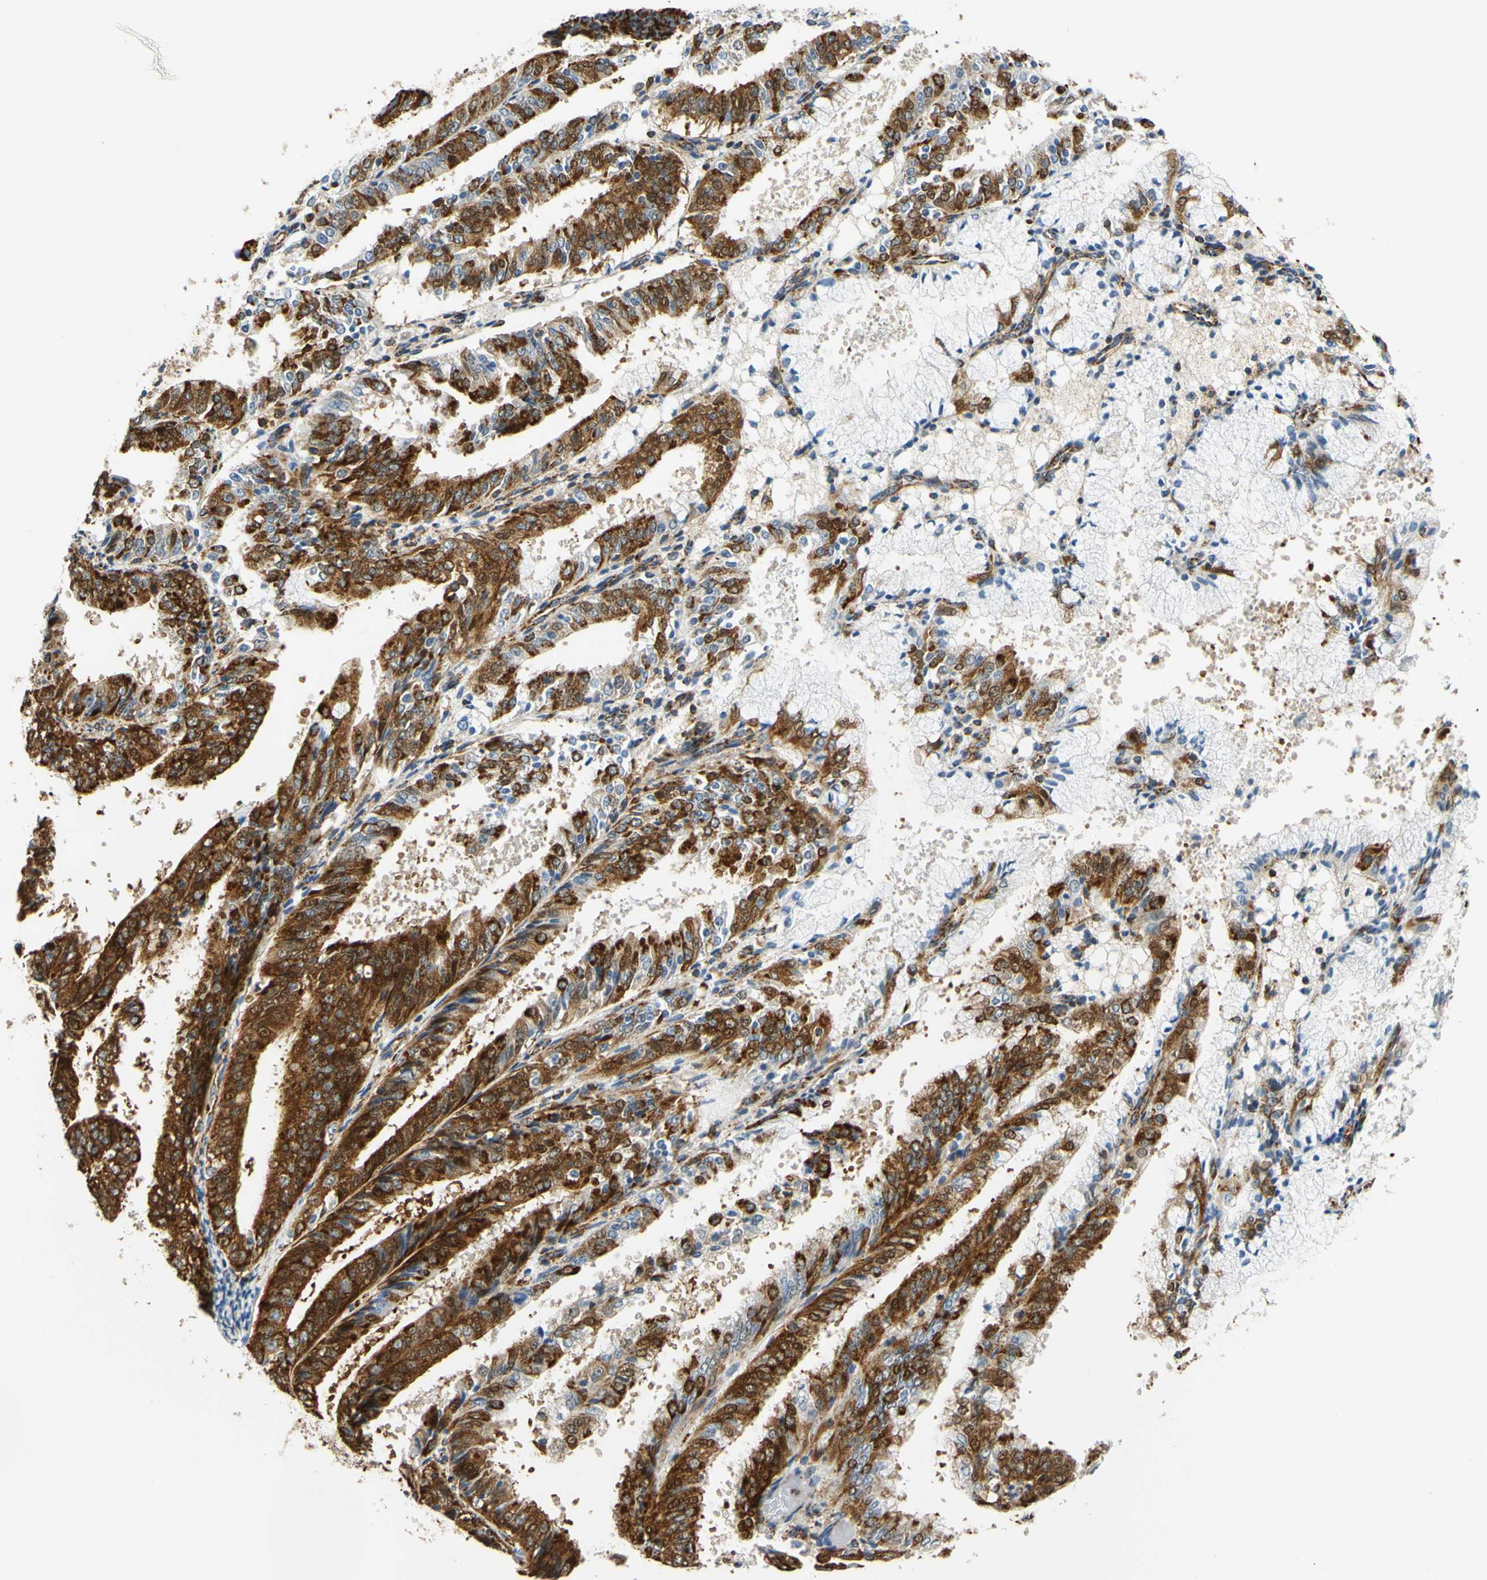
{"staining": {"intensity": "strong", "quantity": ">75%", "location": "cytoplasmic/membranous"}, "tissue": "endometrial cancer", "cell_type": "Tumor cells", "image_type": "cancer", "snomed": [{"axis": "morphology", "description": "Adenocarcinoma, NOS"}, {"axis": "topography", "description": "Endometrium"}], "caption": "There is high levels of strong cytoplasmic/membranous staining in tumor cells of endometrial adenocarcinoma, as demonstrated by immunohistochemical staining (brown color).", "gene": "MAVS", "patient": {"sex": "female", "age": 63}}